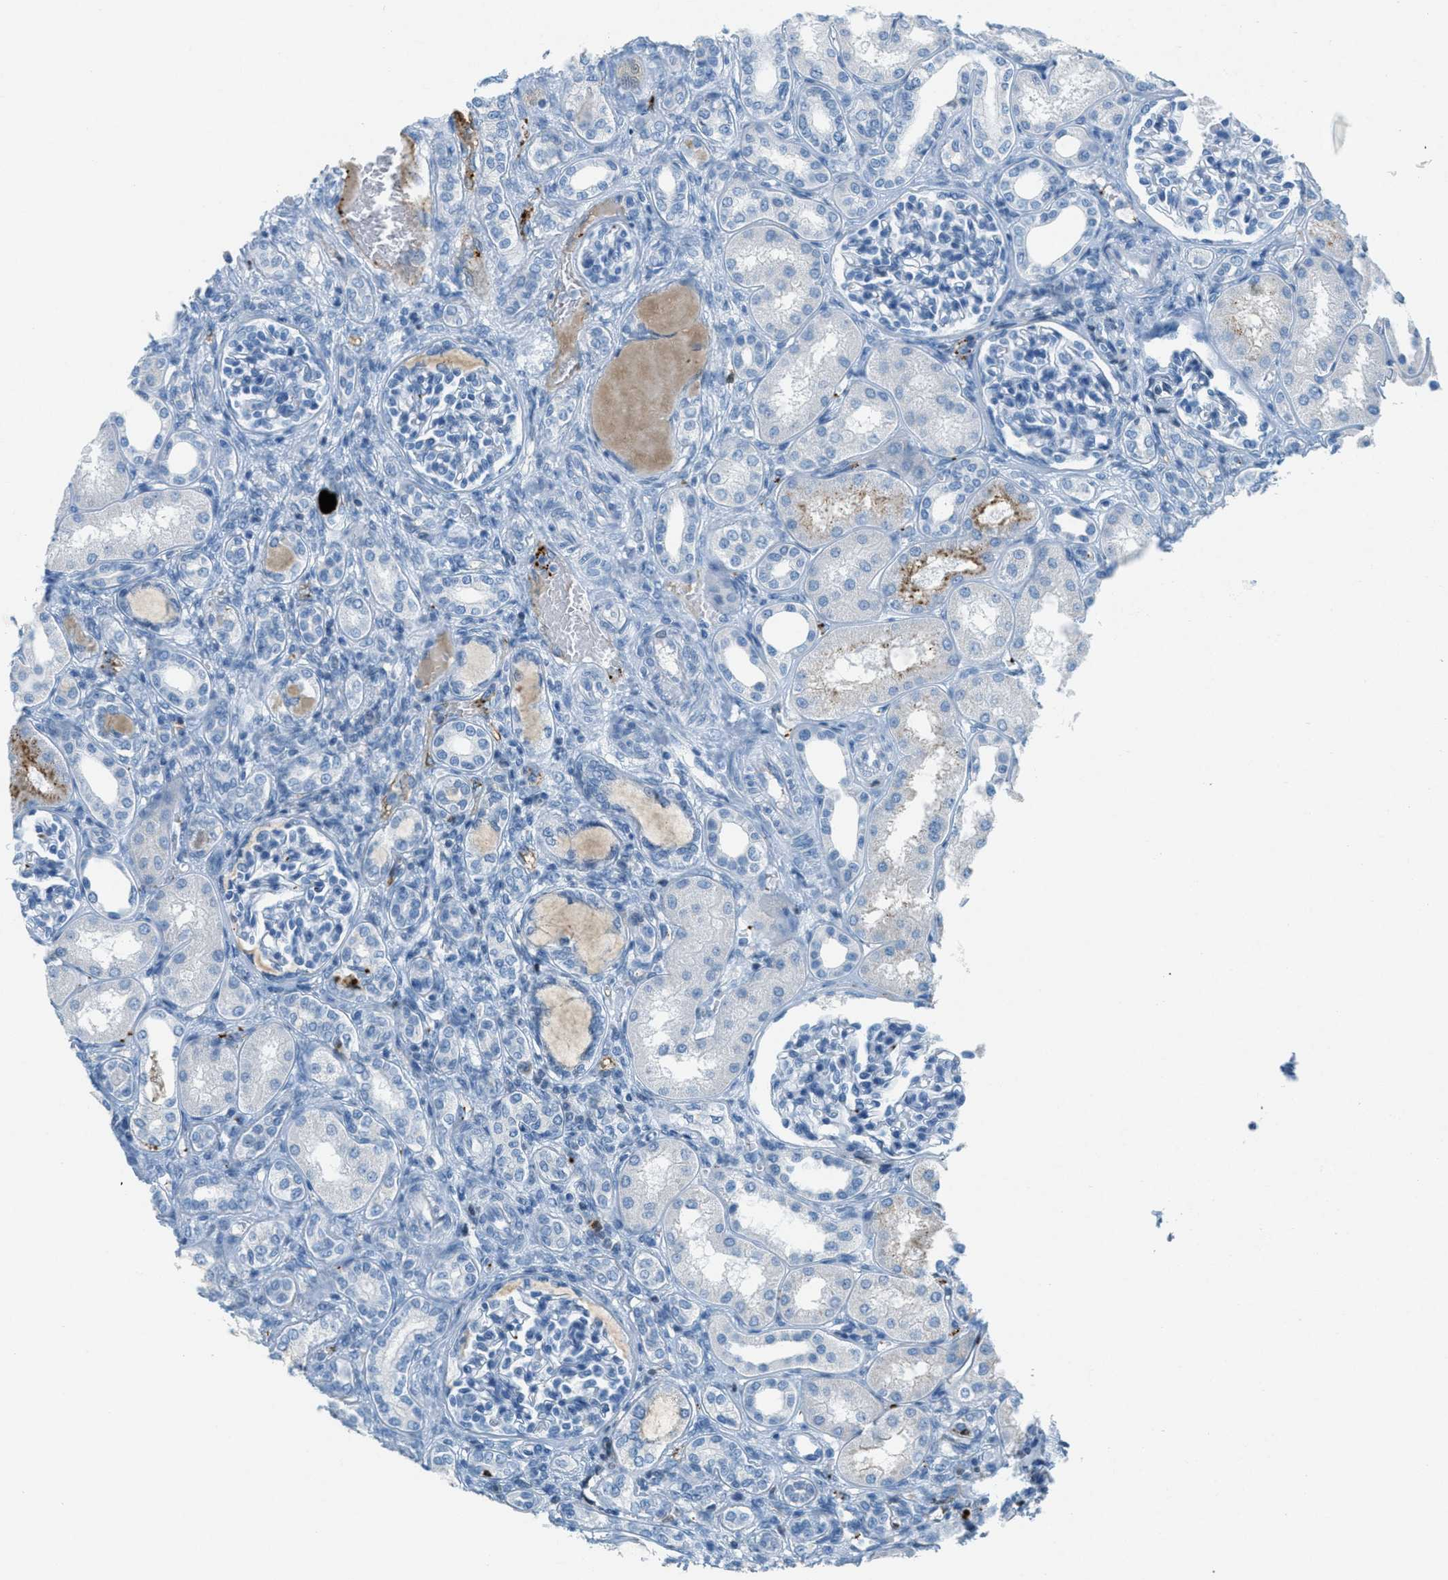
{"staining": {"intensity": "negative", "quantity": "none", "location": "none"}, "tissue": "kidney", "cell_type": "Cells in glomeruli", "image_type": "normal", "snomed": [{"axis": "morphology", "description": "Normal tissue, NOS"}, {"axis": "topography", "description": "Kidney"}], "caption": "DAB immunohistochemical staining of normal human kidney shows no significant expression in cells in glomeruli.", "gene": "PPBP", "patient": {"sex": "male", "age": 7}}